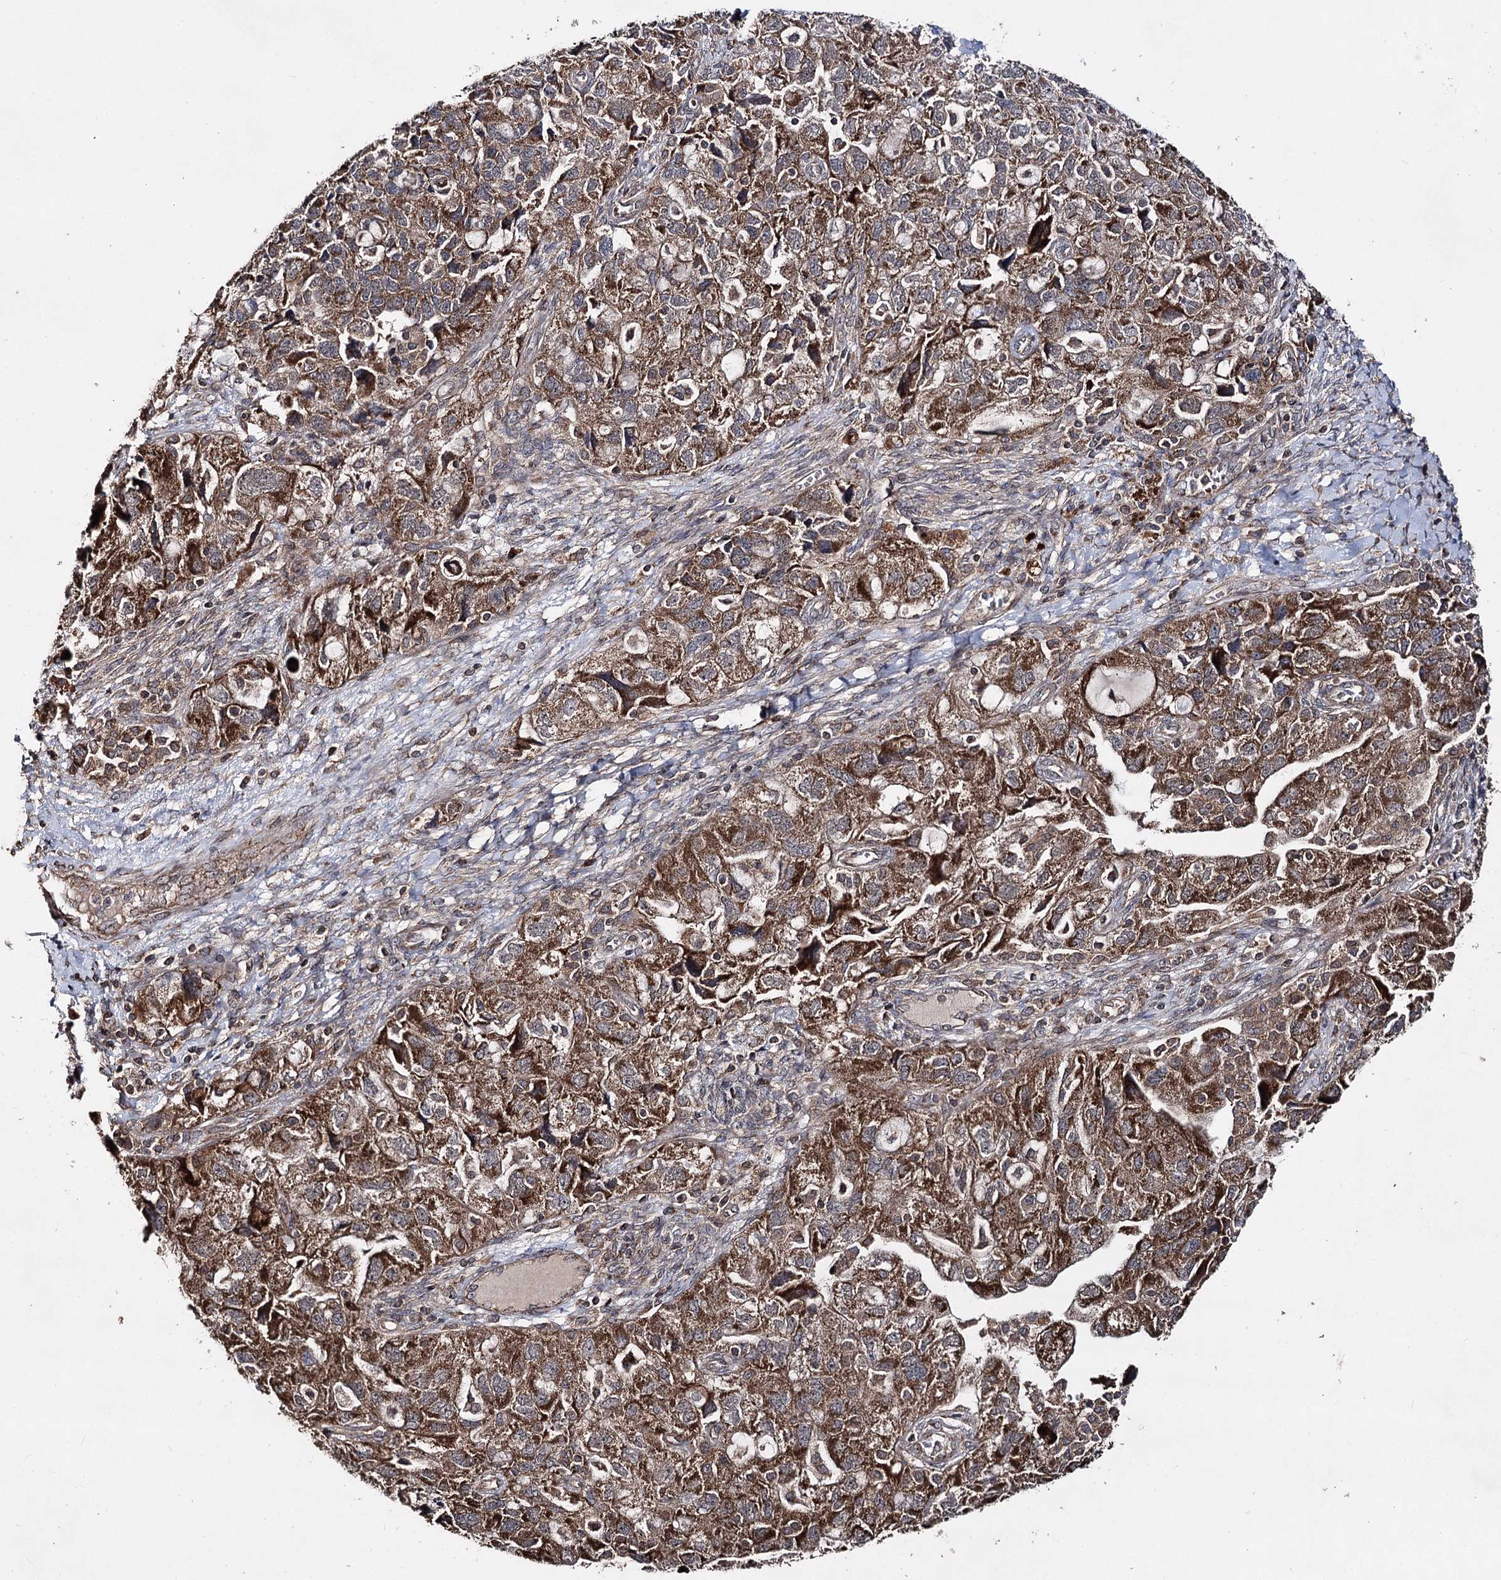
{"staining": {"intensity": "moderate", "quantity": ">75%", "location": "cytoplasmic/membranous"}, "tissue": "ovarian cancer", "cell_type": "Tumor cells", "image_type": "cancer", "snomed": [{"axis": "morphology", "description": "Carcinoma, NOS"}, {"axis": "morphology", "description": "Cystadenocarcinoma, serous, NOS"}, {"axis": "topography", "description": "Ovary"}], "caption": "A brown stain labels moderate cytoplasmic/membranous staining of a protein in human carcinoma (ovarian) tumor cells.", "gene": "MINDY3", "patient": {"sex": "female", "age": 69}}